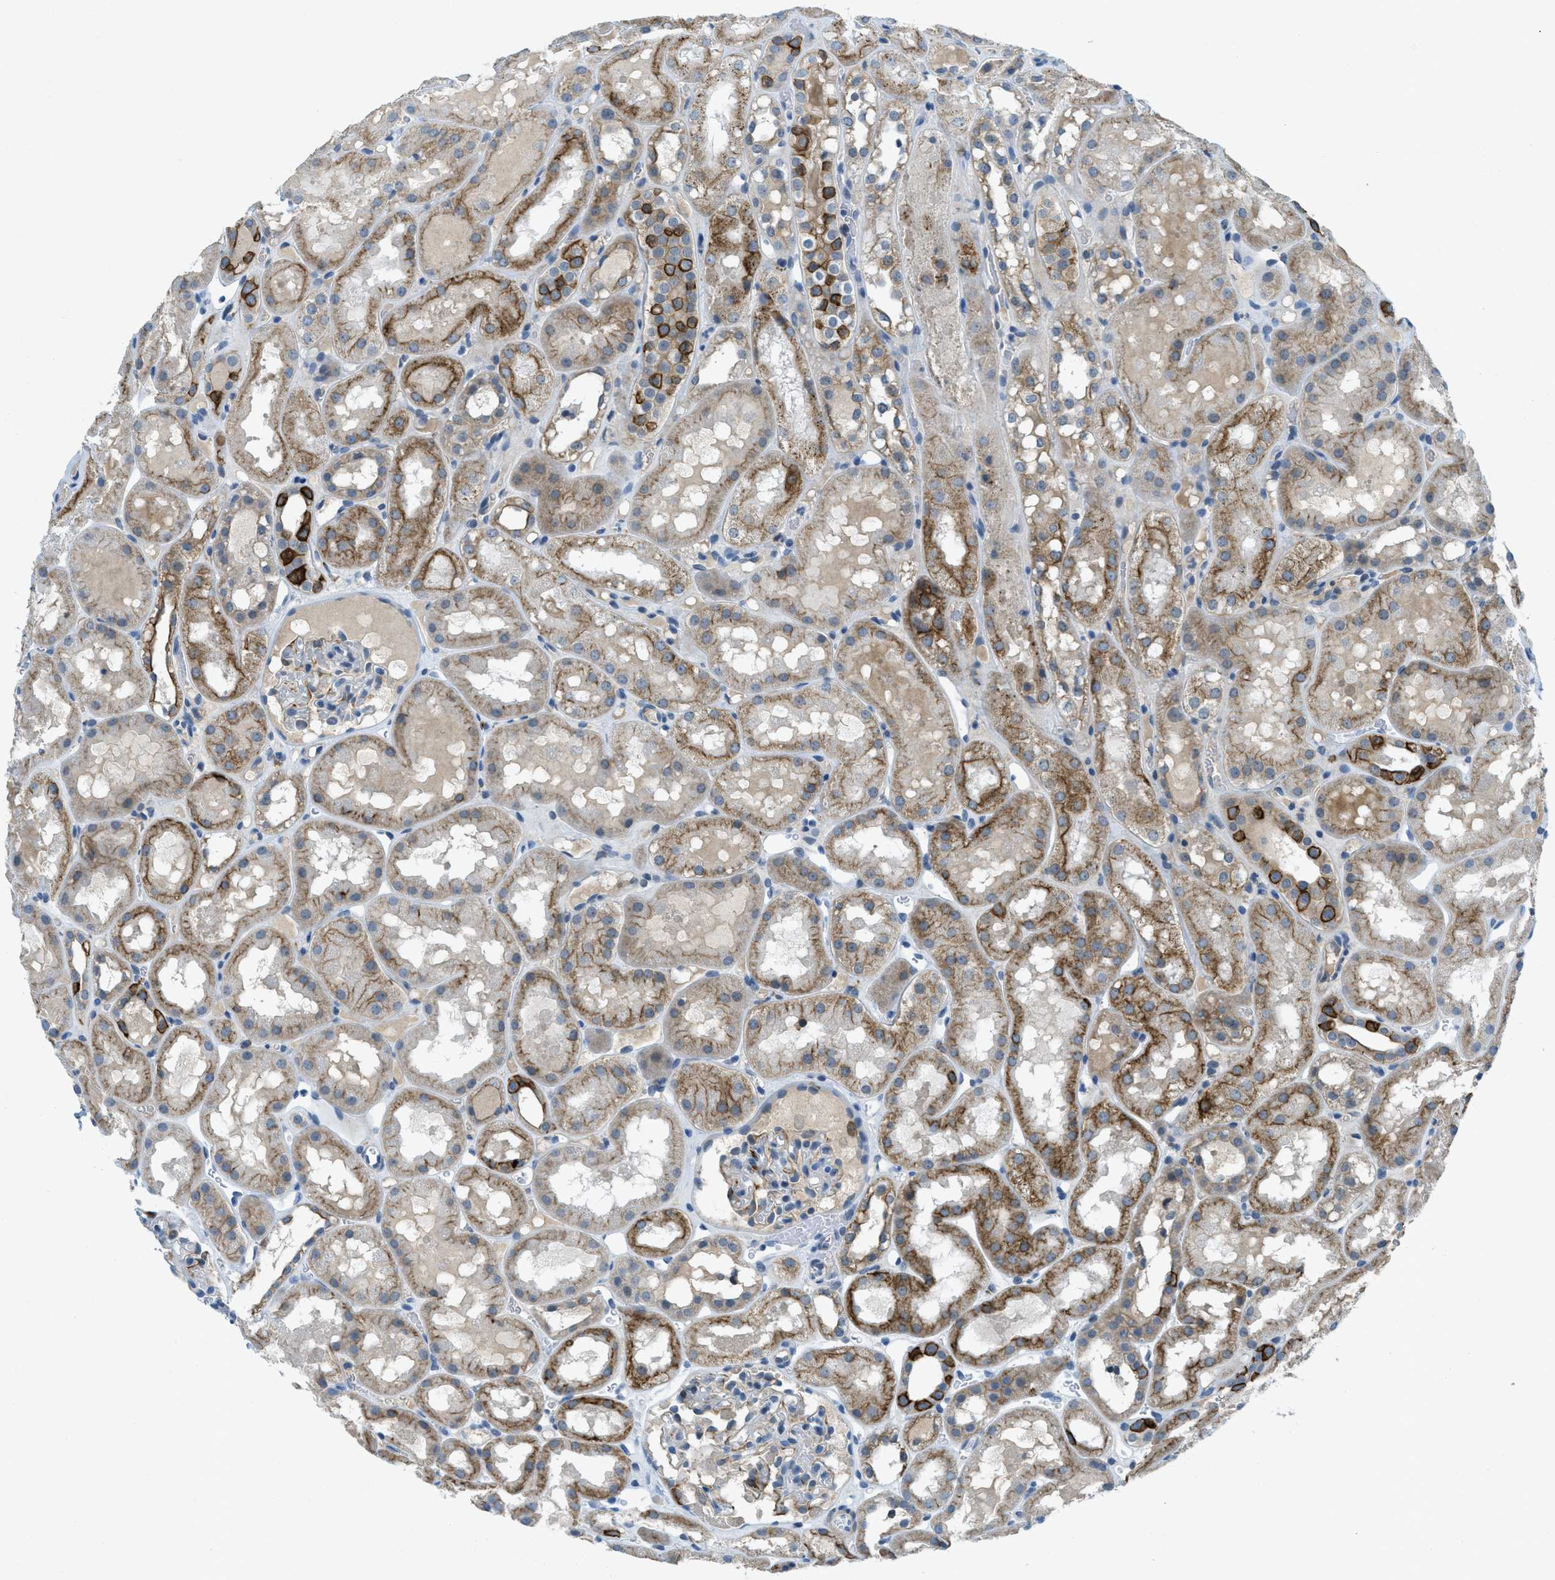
{"staining": {"intensity": "moderate", "quantity": "<25%", "location": "cytoplasmic/membranous"}, "tissue": "kidney", "cell_type": "Cells in glomeruli", "image_type": "normal", "snomed": [{"axis": "morphology", "description": "Normal tissue, NOS"}, {"axis": "topography", "description": "Kidney"}, {"axis": "topography", "description": "Urinary bladder"}], "caption": "The image reveals immunohistochemical staining of normal kidney. There is moderate cytoplasmic/membranous expression is appreciated in approximately <25% of cells in glomeruli. (brown staining indicates protein expression, while blue staining denotes nuclei).", "gene": "KLHL8", "patient": {"sex": "male", "age": 16}}